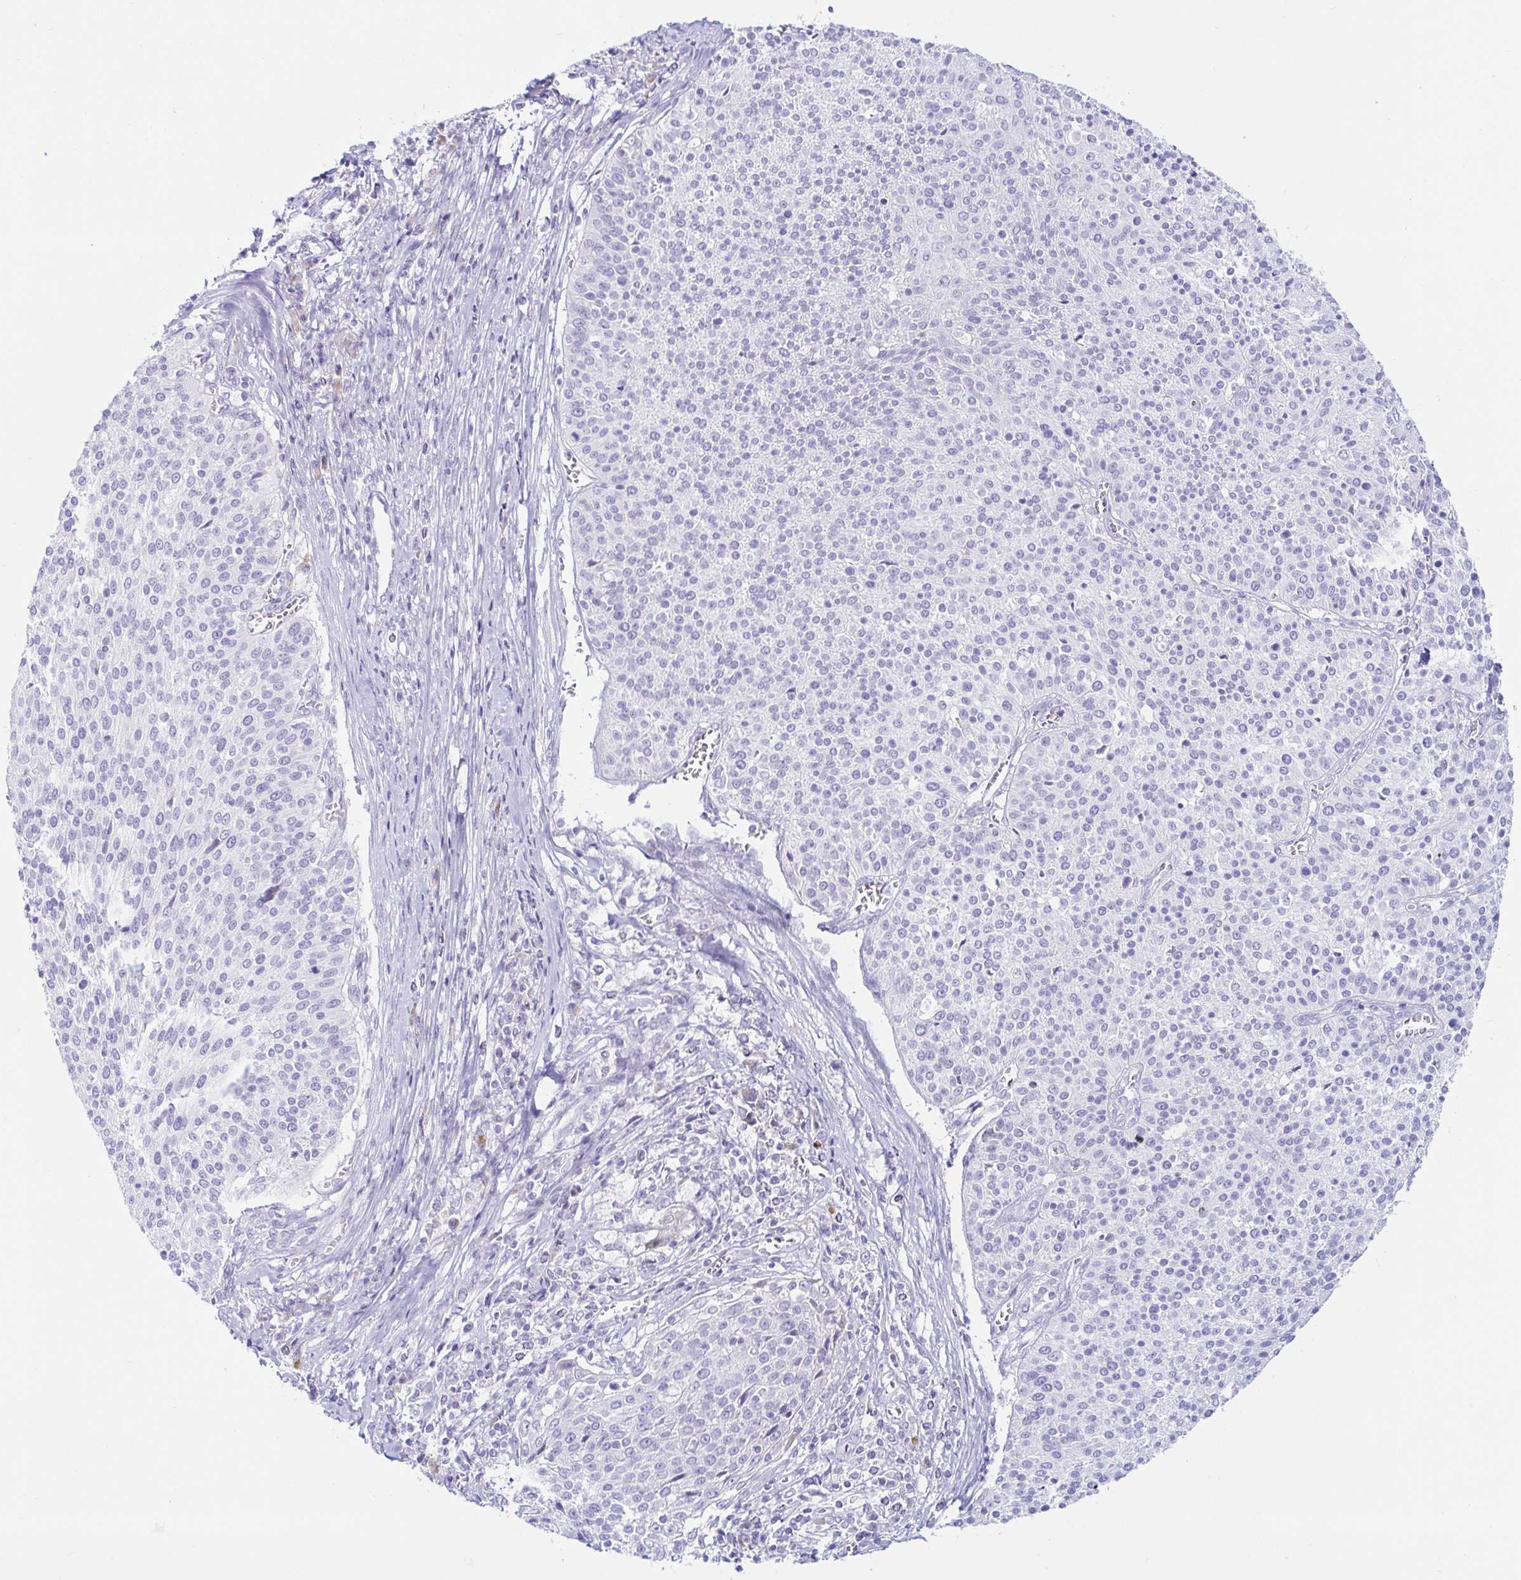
{"staining": {"intensity": "negative", "quantity": "none", "location": "none"}, "tissue": "cervical cancer", "cell_type": "Tumor cells", "image_type": "cancer", "snomed": [{"axis": "morphology", "description": "Squamous cell carcinoma, NOS"}, {"axis": "topography", "description": "Cervix"}], "caption": "IHC of human cervical cancer (squamous cell carcinoma) displays no positivity in tumor cells.", "gene": "BEST1", "patient": {"sex": "female", "age": 31}}